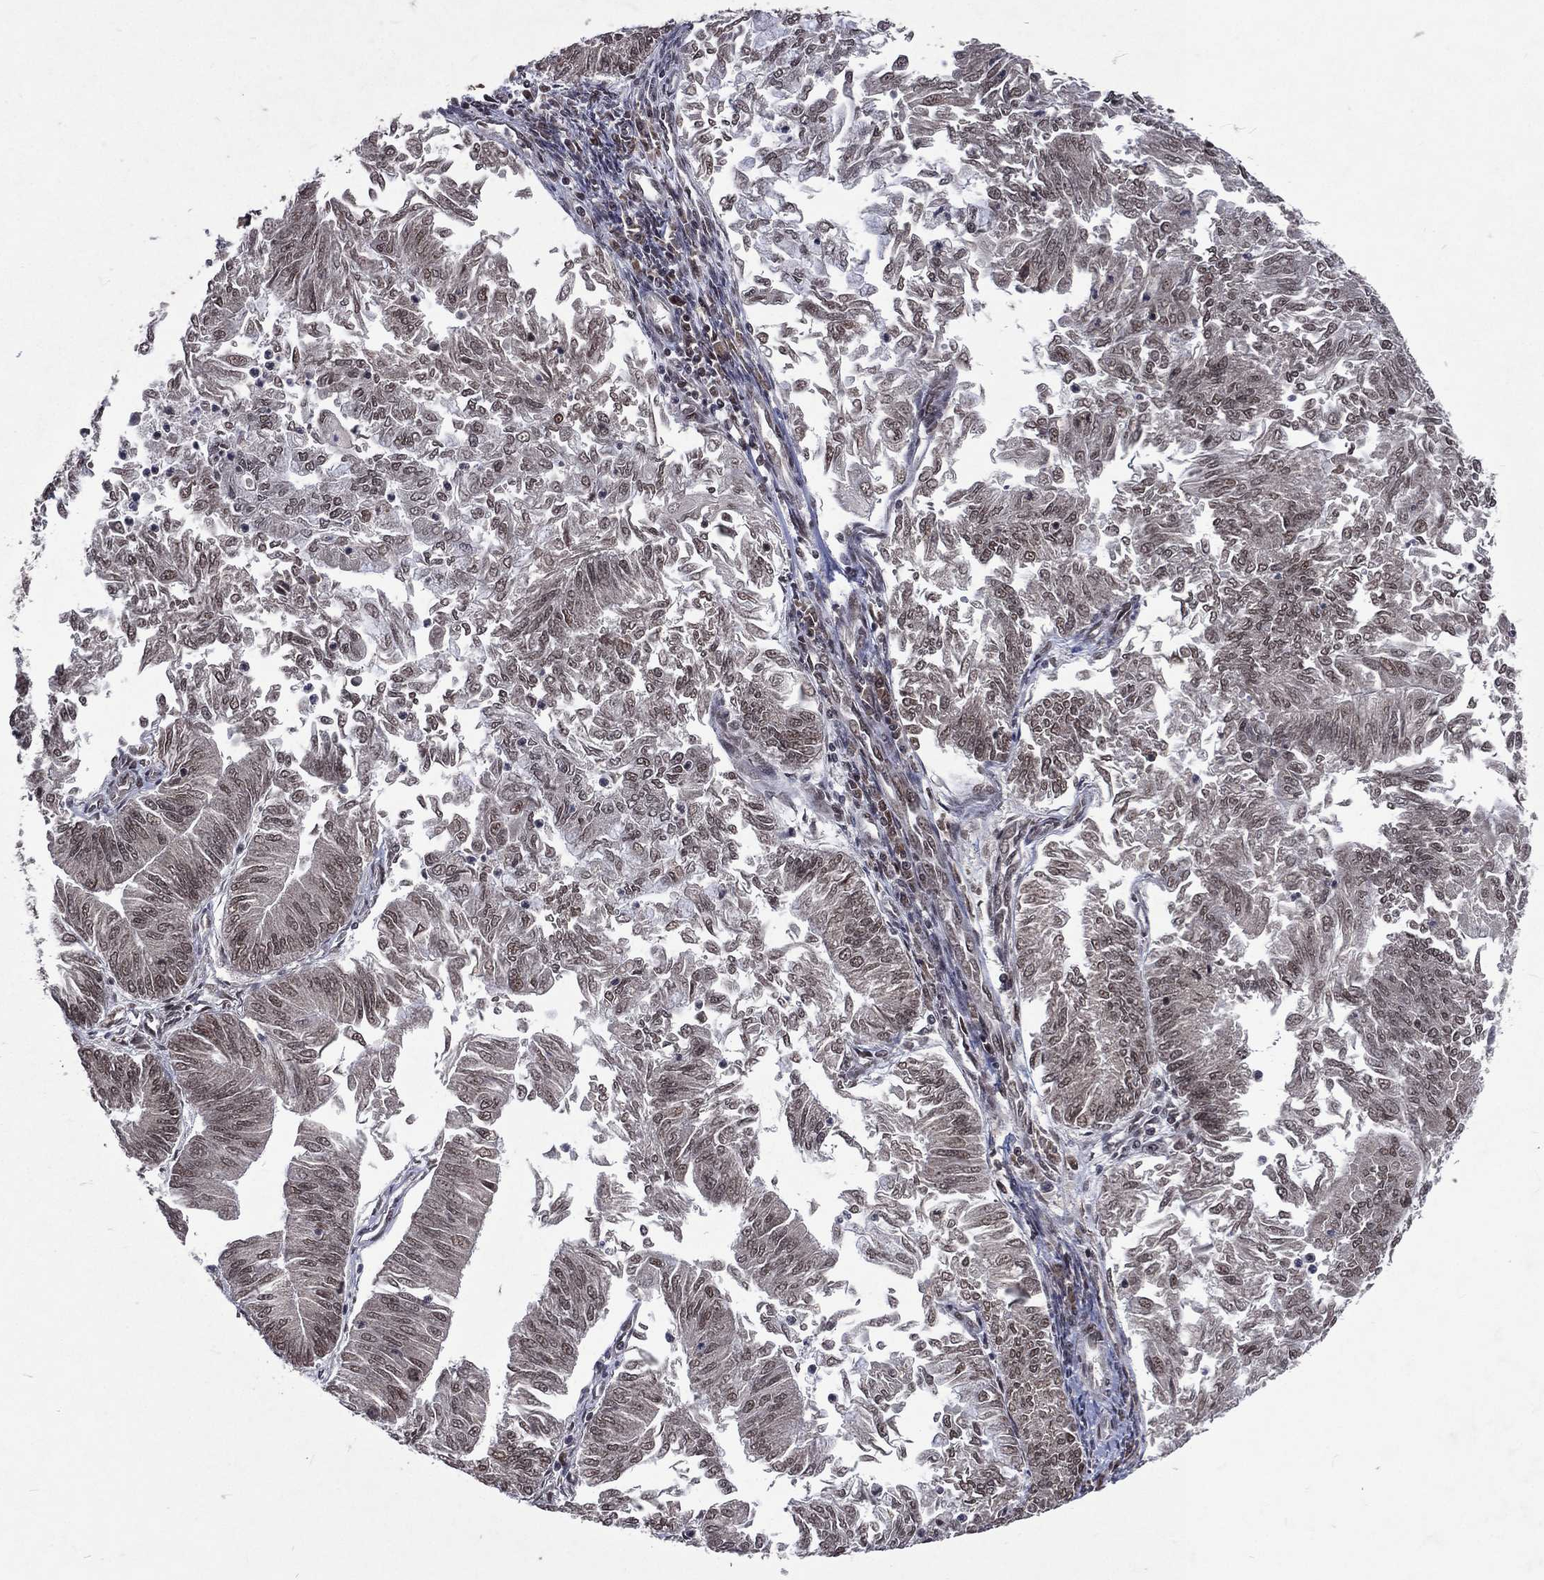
{"staining": {"intensity": "weak", "quantity": "<25%", "location": "cytoplasmic/membranous,nuclear"}, "tissue": "endometrial cancer", "cell_type": "Tumor cells", "image_type": "cancer", "snomed": [{"axis": "morphology", "description": "Adenocarcinoma, NOS"}, {"axis": "topography", "description": "Endometrium"}], "caption": "High magnification brightfield microscopy of endometrial cancer stained with DAB (brown) and counterstained with hematoxylin (blue): tumor cells show no significant expression. (Stains: DAB immunohistochemistry with hematoxylin counter stain, Microscopy: brightfield microscopy at high magnification).", "gene": "DMAP1", "patient": {"sex": "female", "age": 59}}